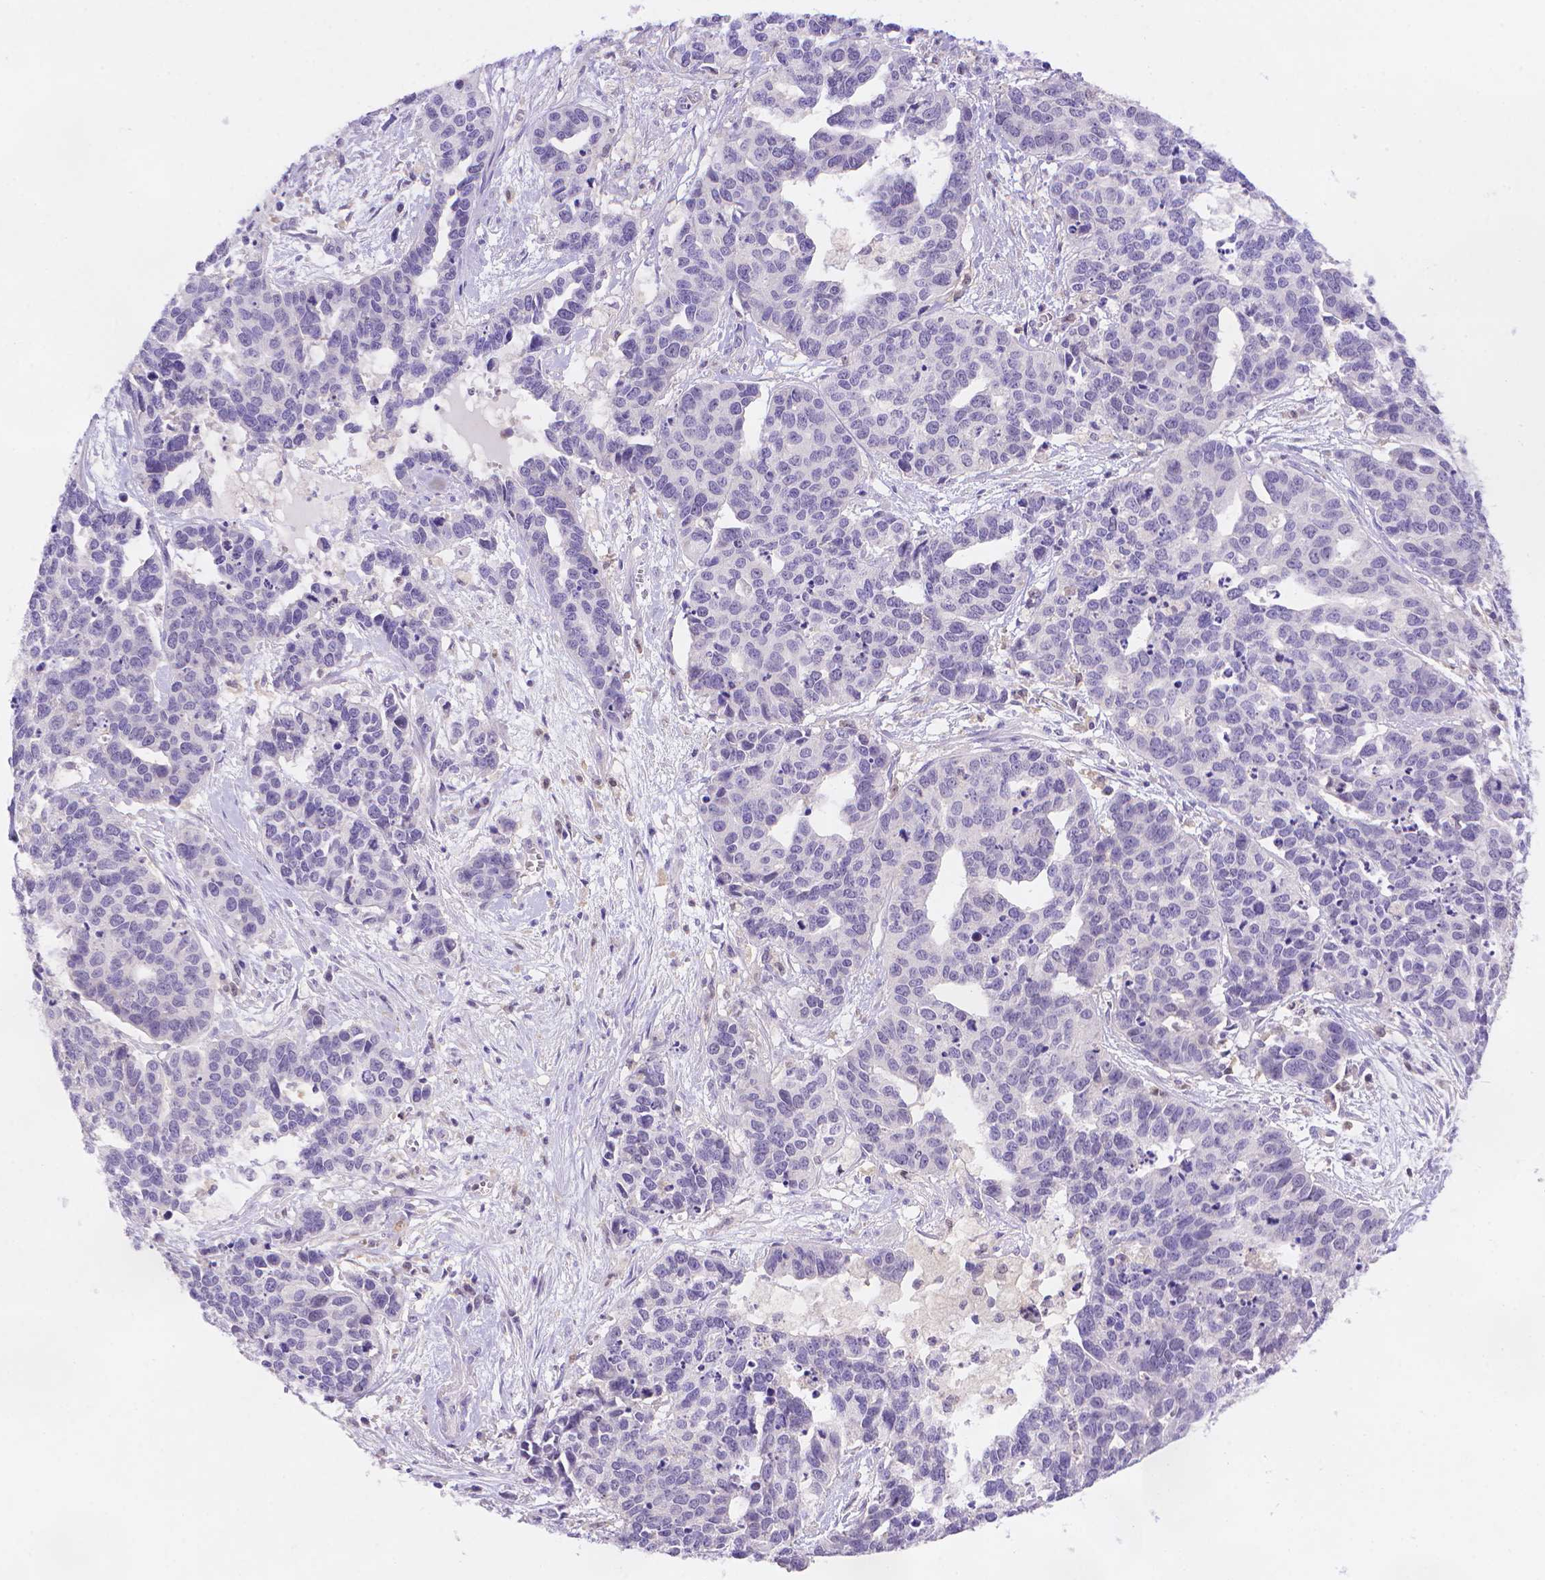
{"staining": {"intensity": "negative", "quantity": "none", "location": "none"}, "tissue": "ovarian cancer", "cell_type": "Tumor cells", "image_type": "cancer", "snomed": [{"axis": "morphology", "description": "Carcinoma, endometroid"}, {"axis": "topography", "description": "Ovary"}], "caption": "Immunohistochemistry image of human ovarian endometroid carcinoma stained for a protein (brown), which displays no staining in tumor cells.", "gene": "FGD2", "patient": {"sex": "female", "age": 65}}